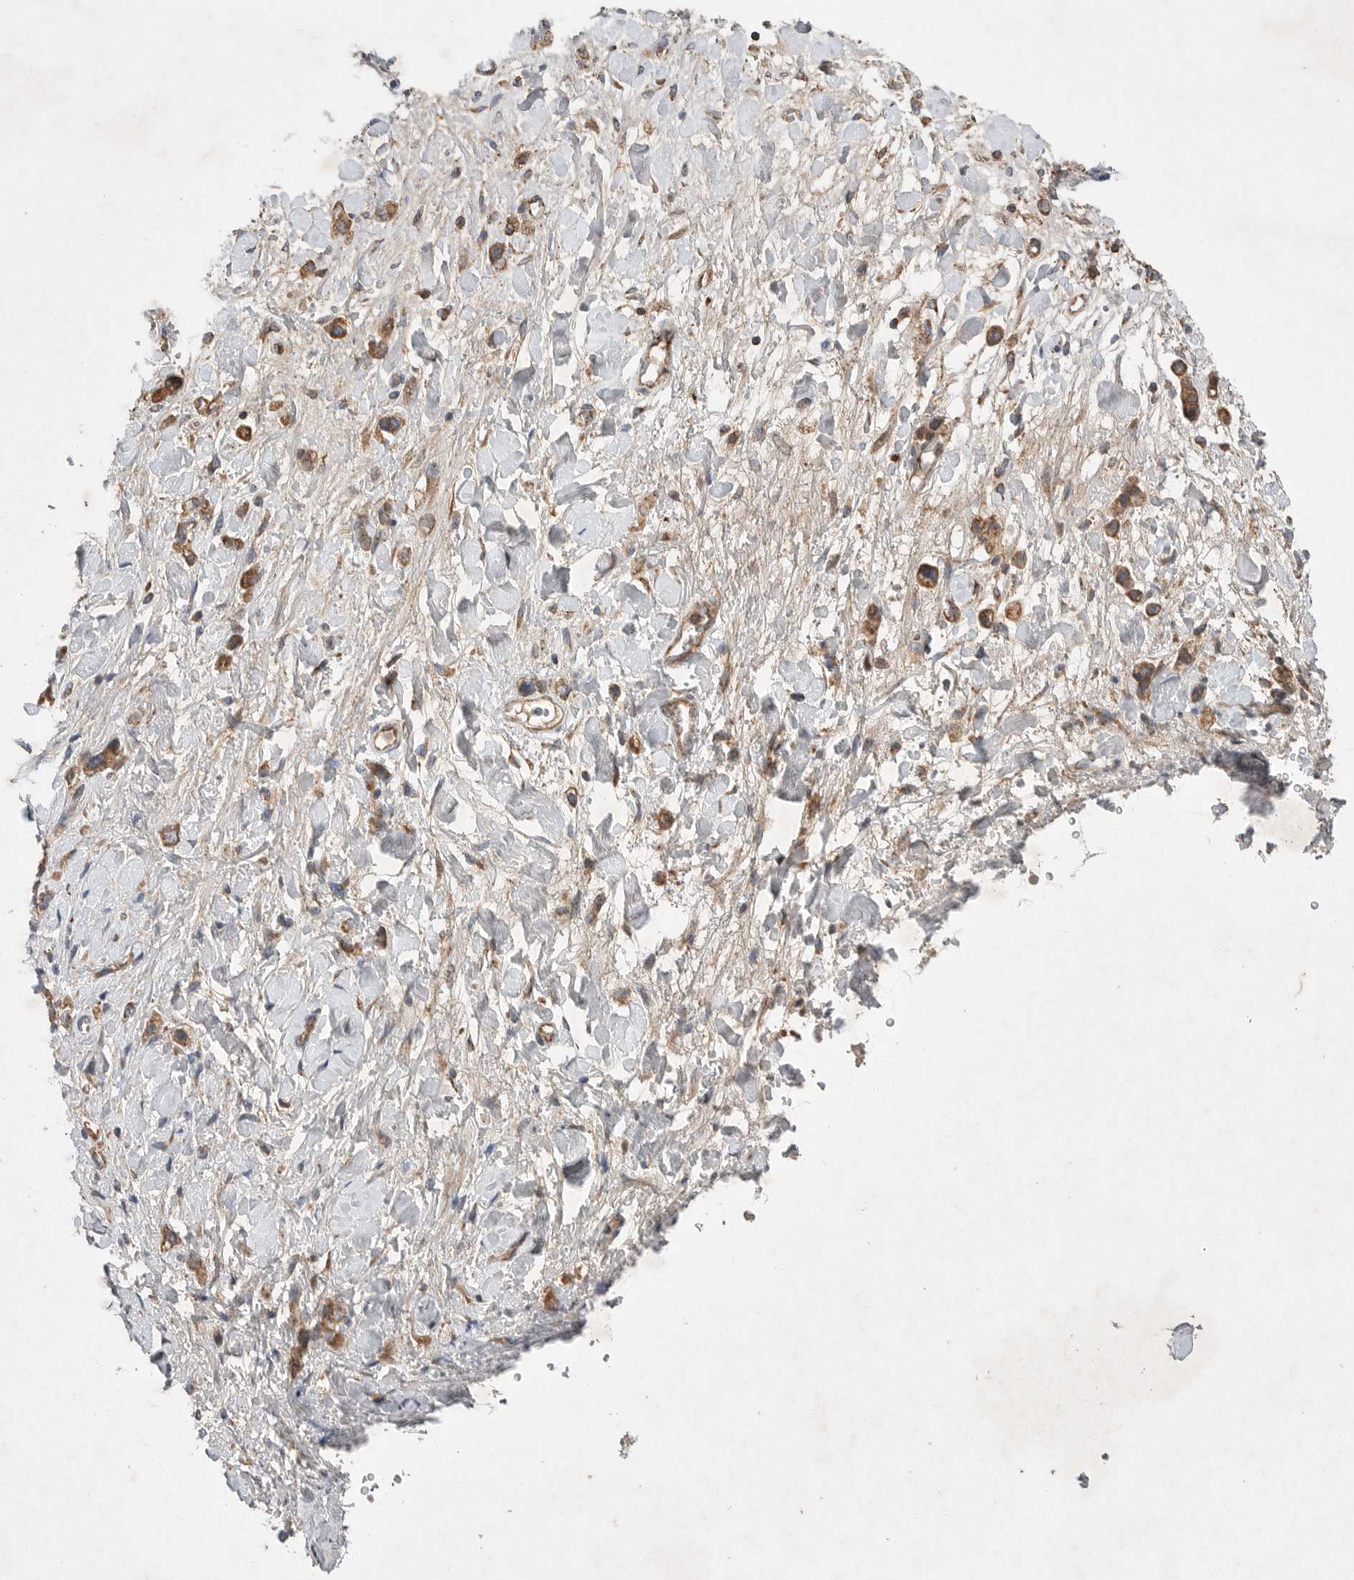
{"staining": {"intensity": "strong", "quantity": ">75%", "location": "cytoplasmic/membranous"}, "tissue": "stomach cancer", "cell_type": "Tumor cells", "image_type": "cancer", "snomed": [{"axis": "morphology", "description": "Adenocarcinoma, NOS"}, {"axis": "topography", "description": "Stomach"}], "caption": "IHC of stomach adenocarcinoma reveals high levels of strong cytoplasmic/membranous staining in about >75% of tumor cells.", "gene": "KIF21B", "patient": {"sex": "female", "age": 65}}